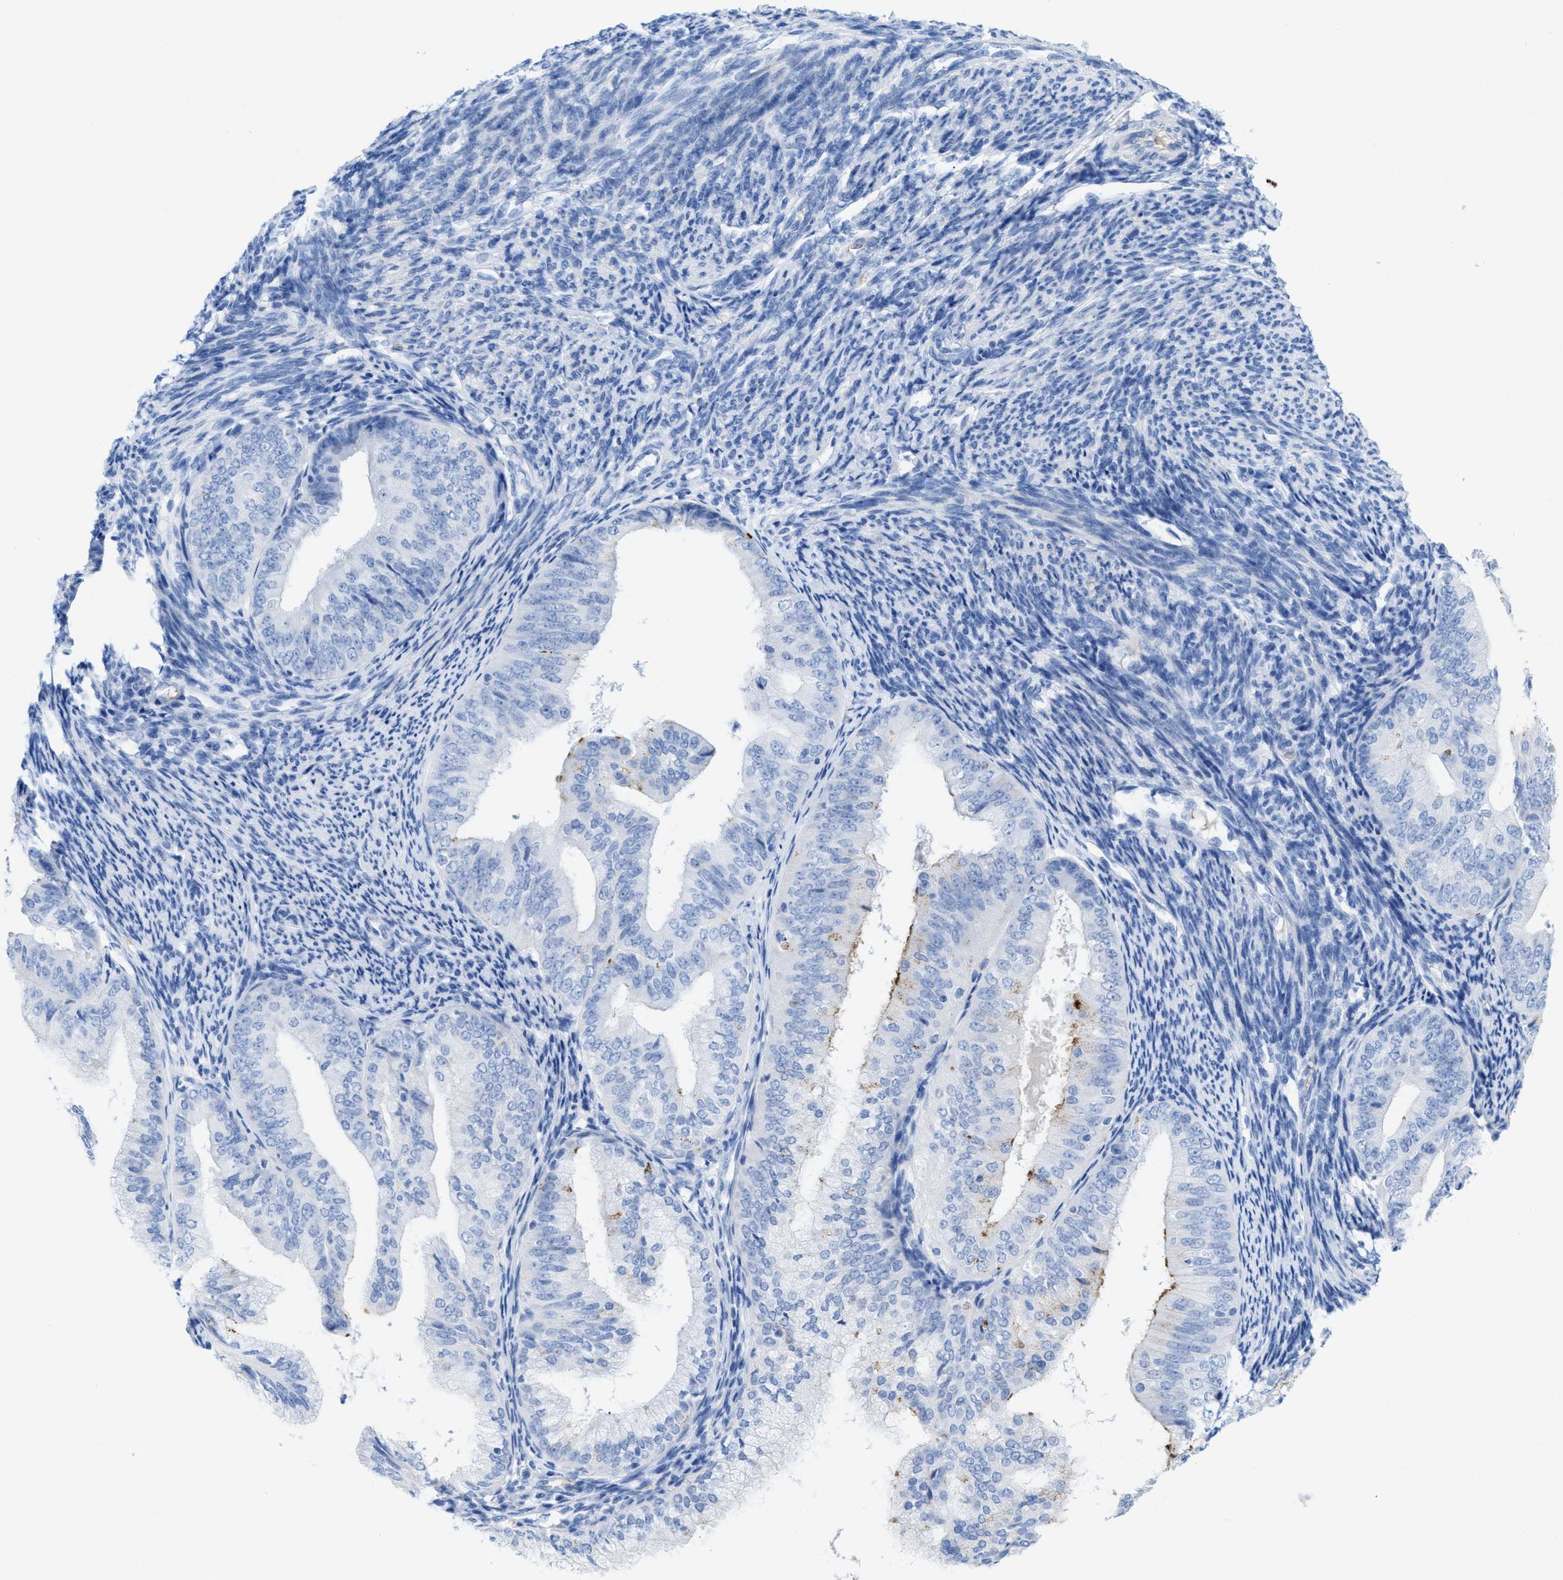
{"staining": {"intensity": "moderate", "quantity": "<25%", "location": "cytoplasmic/membranous"}, "tissue": "endometrial cancer", "cell_type": "Tumor cells", "image_type": "cancer", "snomed": [{"axis": "morphology", "description": "Adenocarcinoma, NOS"}, {"axis": "topography", "description": "Endometrium"}], "caption": "Endometrial cancer stained with a brown dye reveals moderate cytoplasmic/membranous positive expression in about <25% of tumor cells.", "gene": "ANKFN1", "patient": {"sex": "female", "age": 63}}